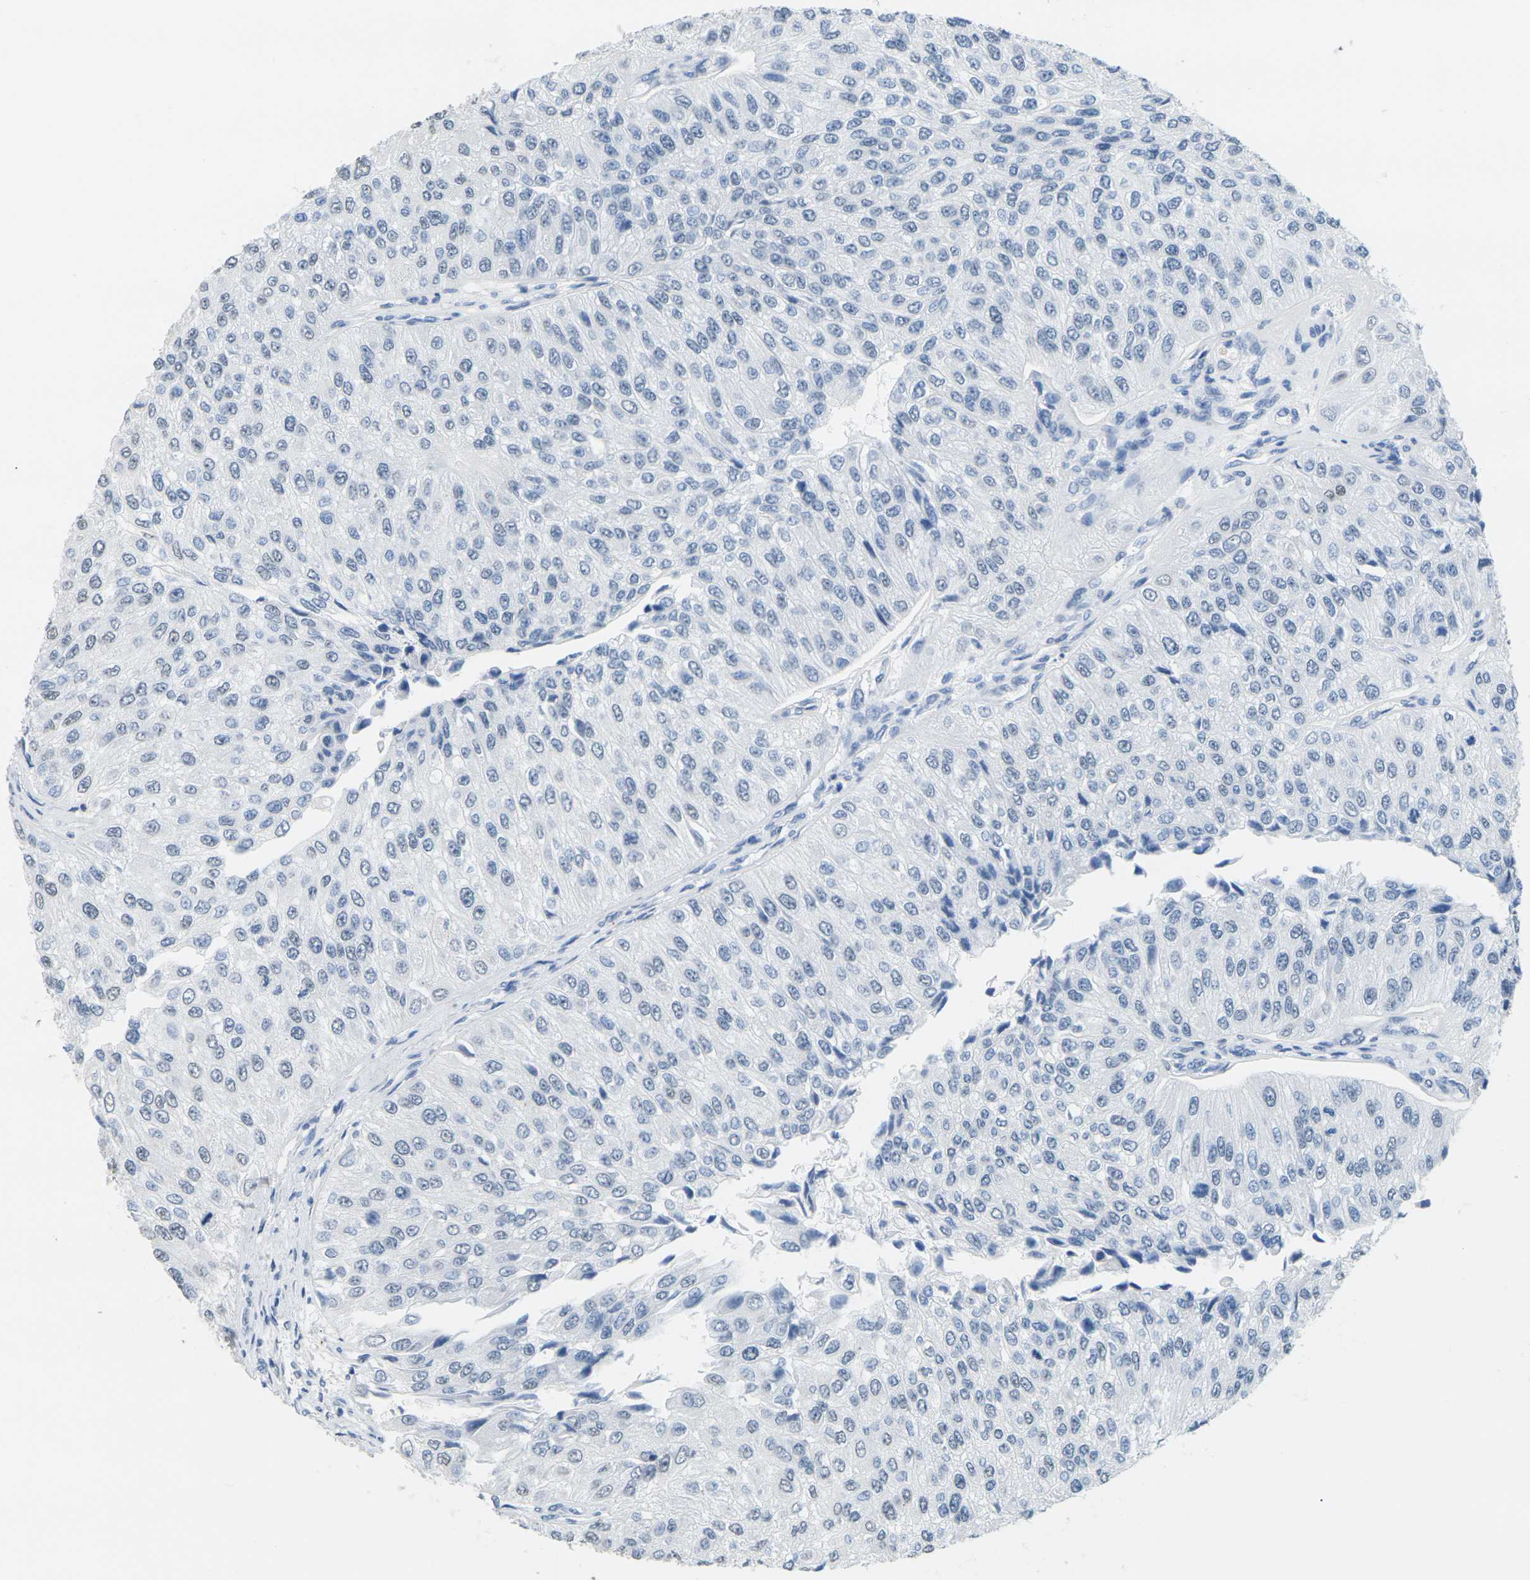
{"staining": {"intensity": "negative", "quantity": "none", "location": "none"}, "tissue": "urothelial cancer", "cell_type": "Tumor cells", "image_type": "cancer", "snomed": [{"axis": "morphology", "description": "Urothelial carcinoma, High grade"}, {"axis": "topography", "description": "Kidney"}, {"axis": "topography", "description": "Urinary bladder"}], "caption": "High magnification brightfield microscopy of high-grade urothelial carcinoma stained with DAB (3,3'-diaminobenzidine) (brown) and counterstained with hematoxylin (blue): tumor cells show no significant positivity. (DAB IHC, high magnification).", "gene": "CTAG1A", "patient": {"sex": "male", "age": 77}}